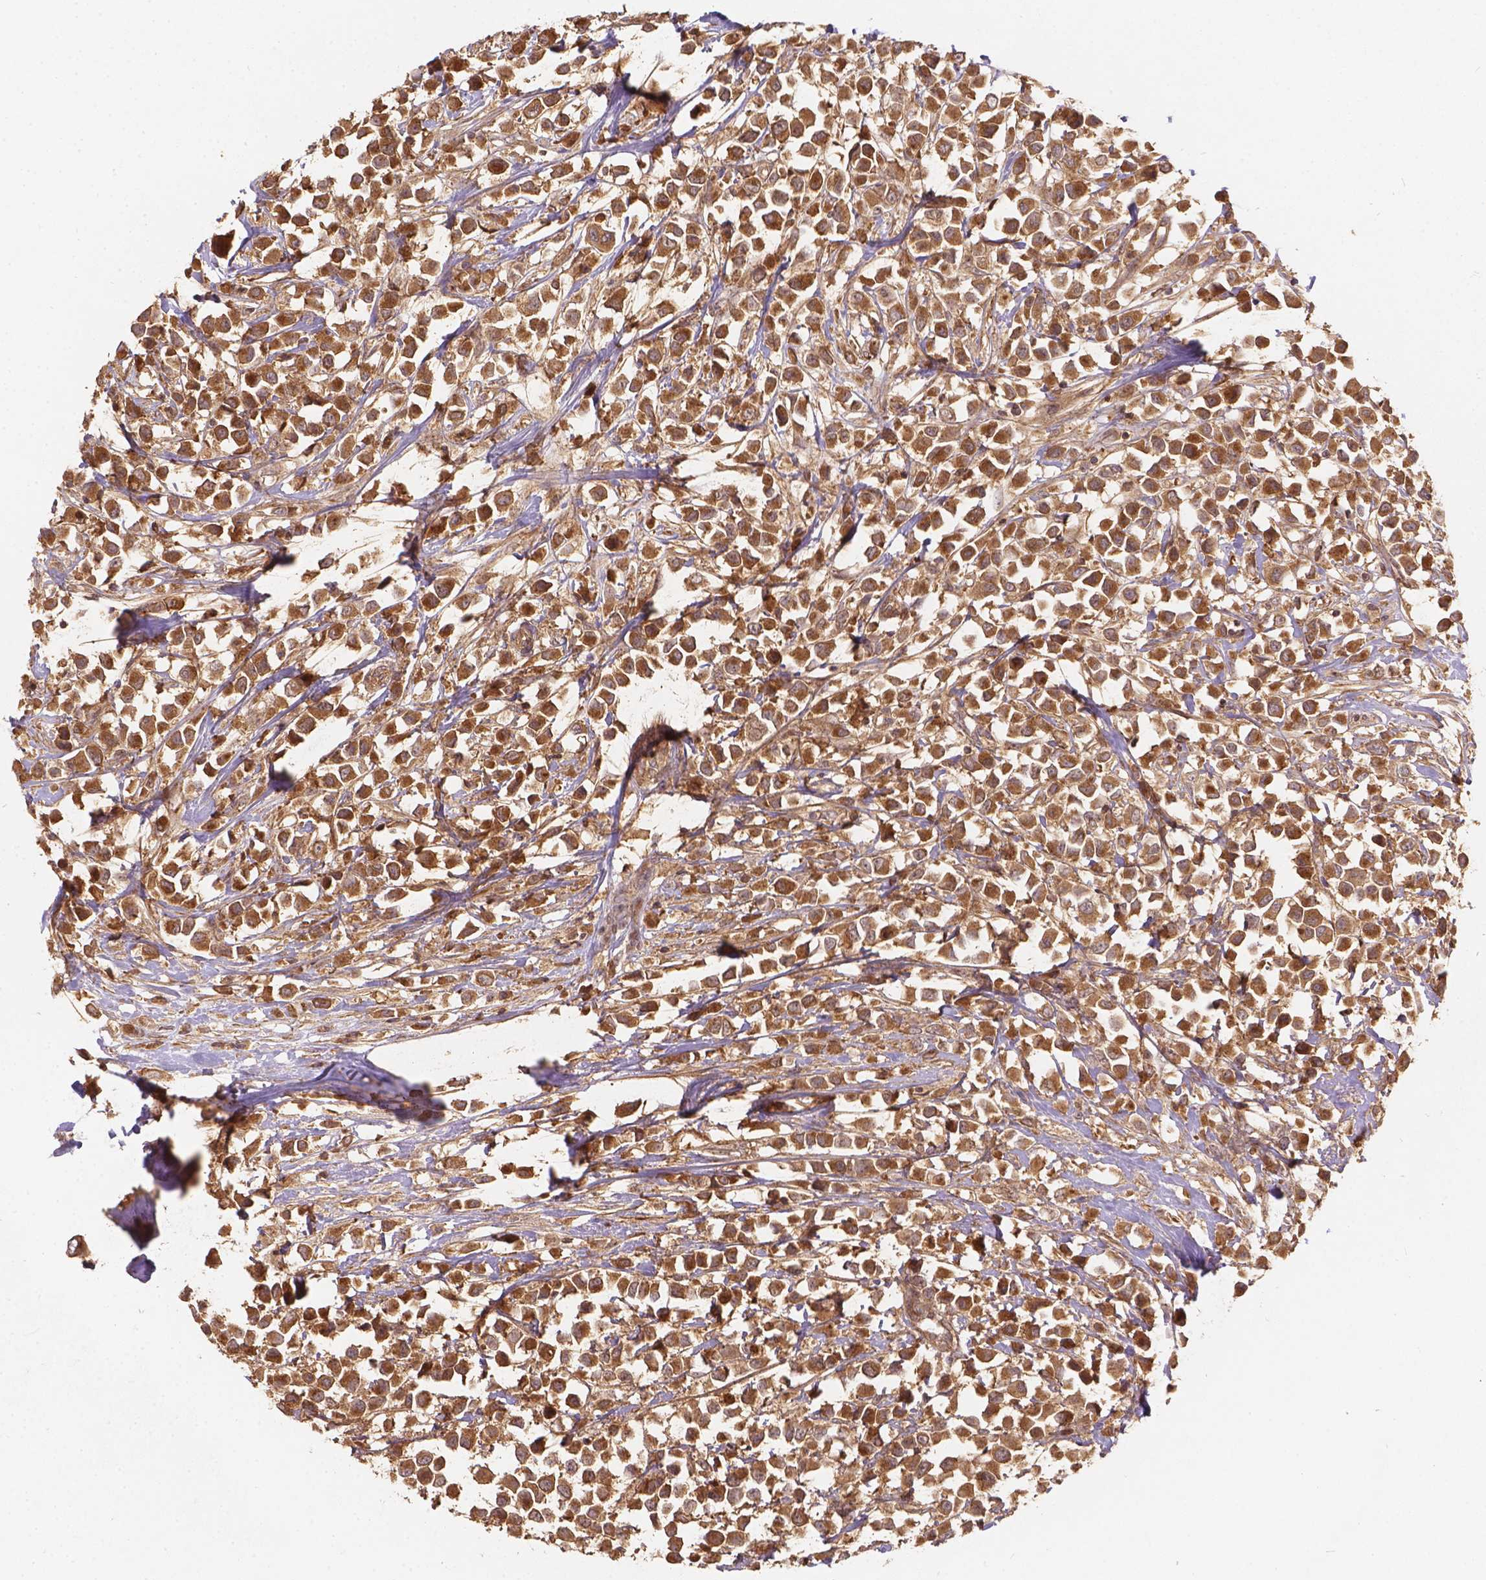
{"staining": {"intensity": "moderate", "quantity": ">75%", "location": "cytoplasmic/membranous"}, "tissue": "breast cancer", "cell_type": "Tumor cells", "image_type": "cancer", "snomed": [{"axis": "morphology", "description": "Duct carcinoma"}, {"axis": "topography", "description": "Breast"}], "caption": "This micrograph displays IHC staining of intraductal carcinoma (breast), with medium moderate cytoplasmic/membranous expression in approximately >75% of tumor cells.", "gene": "XPR1", "patient": {"sex": "female", "age": 61}}